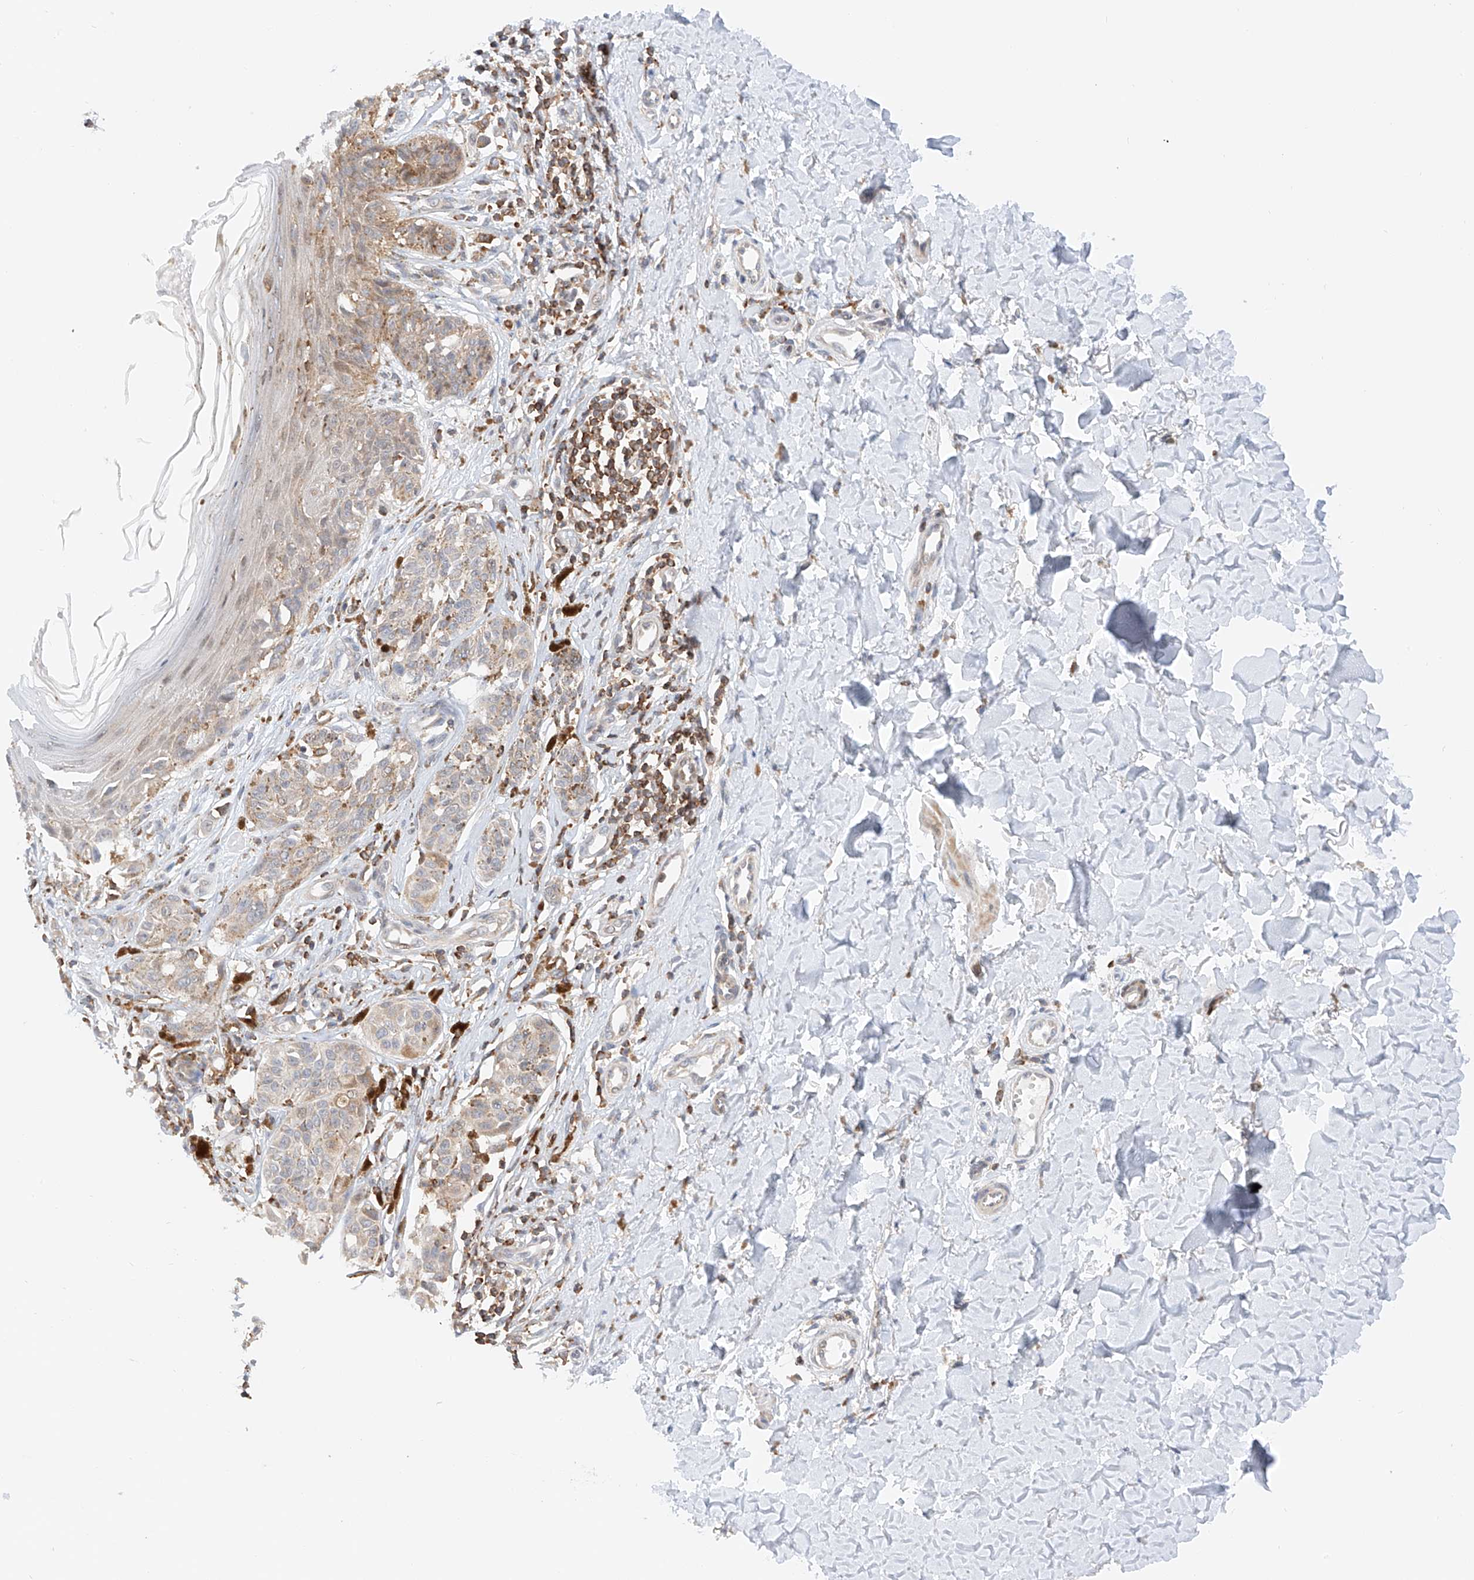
{"staining": {"intensity": "weak", "quantity": "<25%", "location": "cytoplasmic/membranous"}, "tissue": "melanoma", "cell_type": "Tumor cells", "image_type": "cancer", "snomed": [{"axis": "morphology", "description": "Malignant melanoma, NOS"}, {"axis": "topography", "description": "Skin"}], "caption": "Human malignant melanoma stained for a protein using immunohistochemistry (IHC) shows no staining in tumor cells.", "gene": "MFN2", "patient": {"sex": "male", "age": 53}}